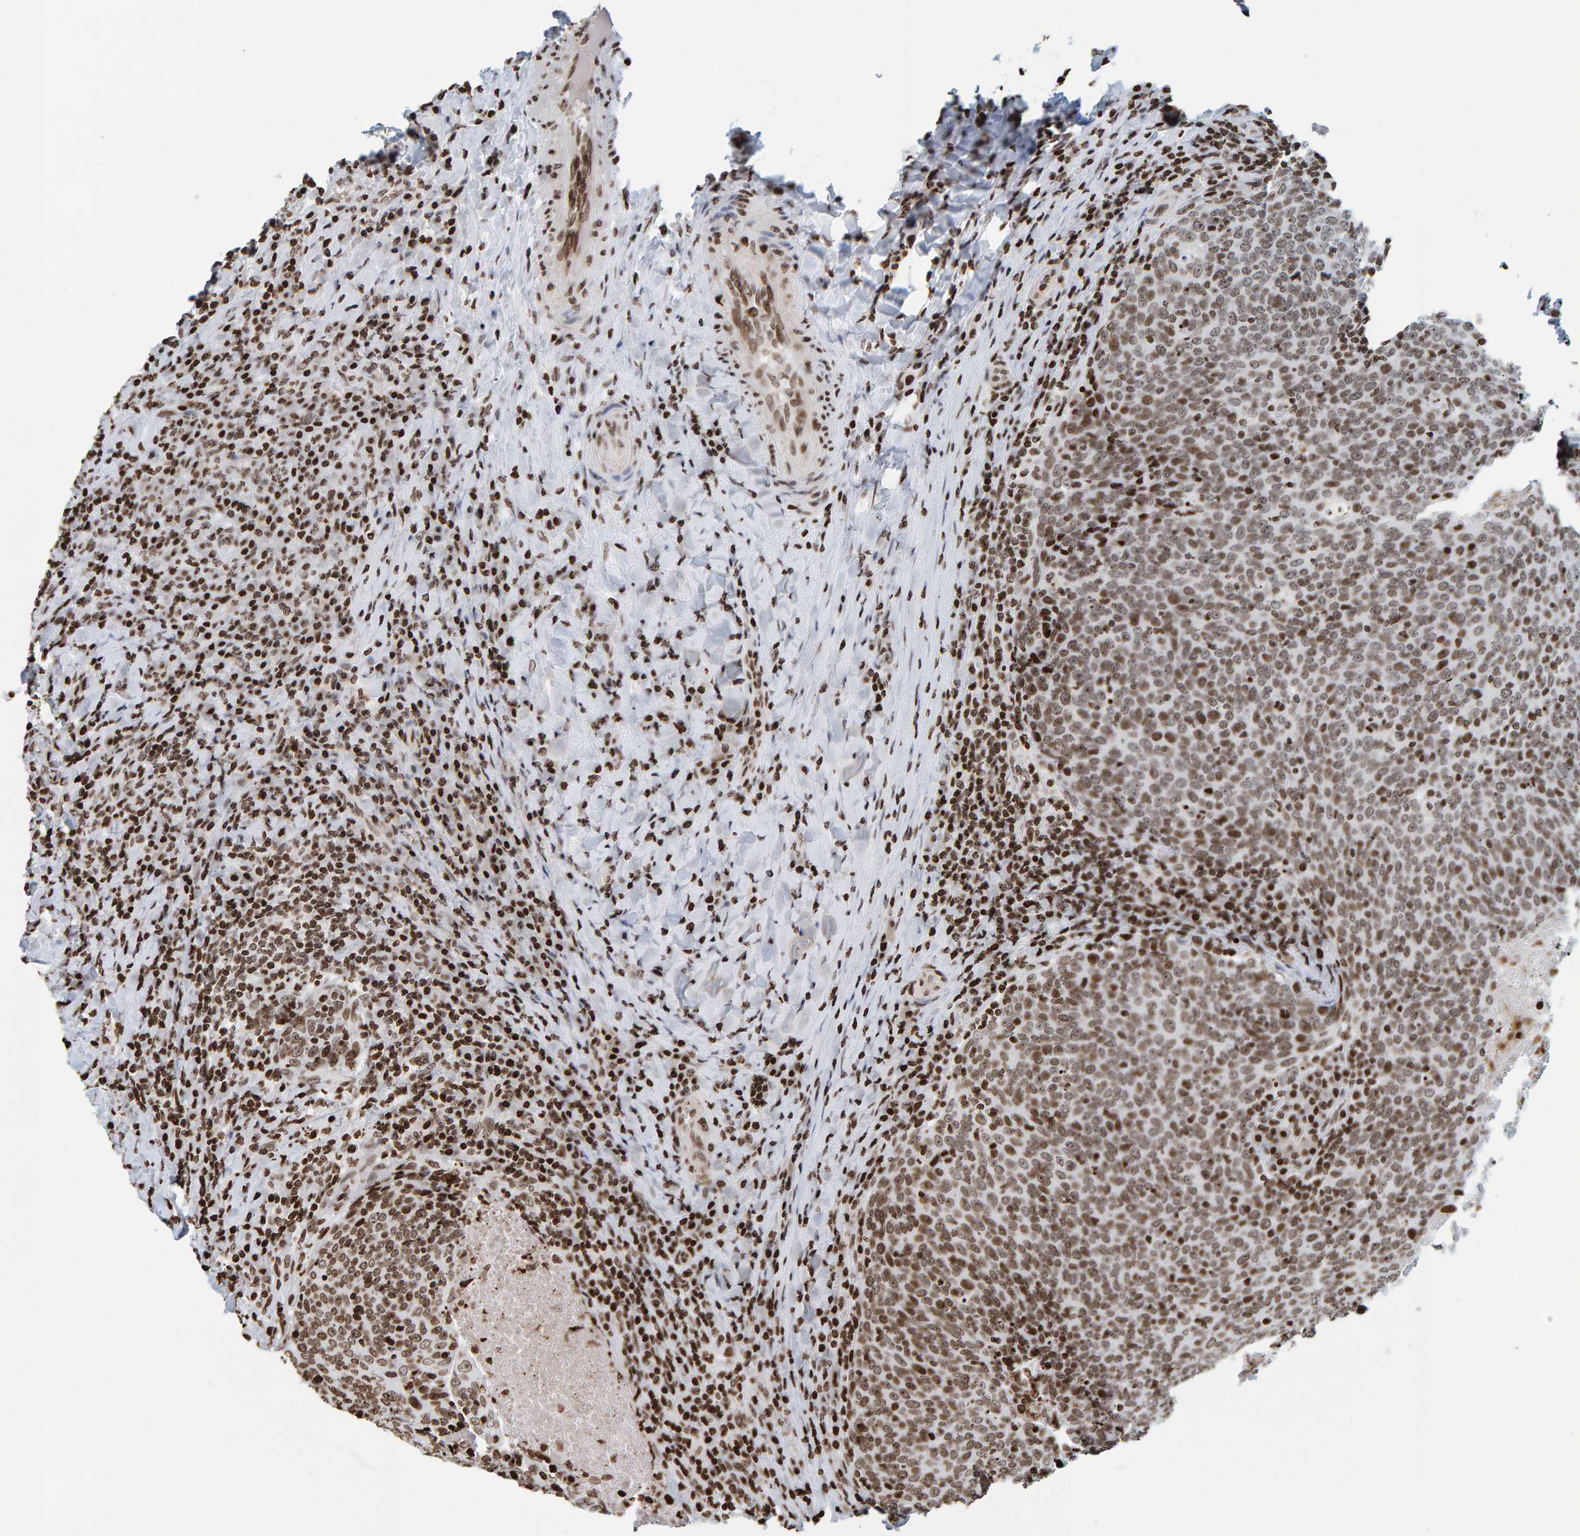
{"staining": {"intensity": "moderate", "quantity": ">75%", "location": "nuclear"}, "tissue": "head and neck cancer", "cell_type": "Tumor cells", "image_type": "cancer", "snomed": [{"axis": "morphology", "description": "Squamous cell carcinoma, NOS"}, {"axis": "morphology", "description": "Squamous cell carcinoma, metastatic, NOS"}, {"axis": "topography", "description": "Lymph node"}, {"axis": "topography", "description": "Head-Neck"}], "caption": "High-magnification brightfield microscopy of squamous cell carcinoma (head and neck) stained with DAB (brown) and counterstained with hematoxylin (blue). tumor cells exhibit moderate nuclear staining is identified in approximately>75% of cells.", "gene": "BRF2", "patient": {"sex": "male", "age": 62}}